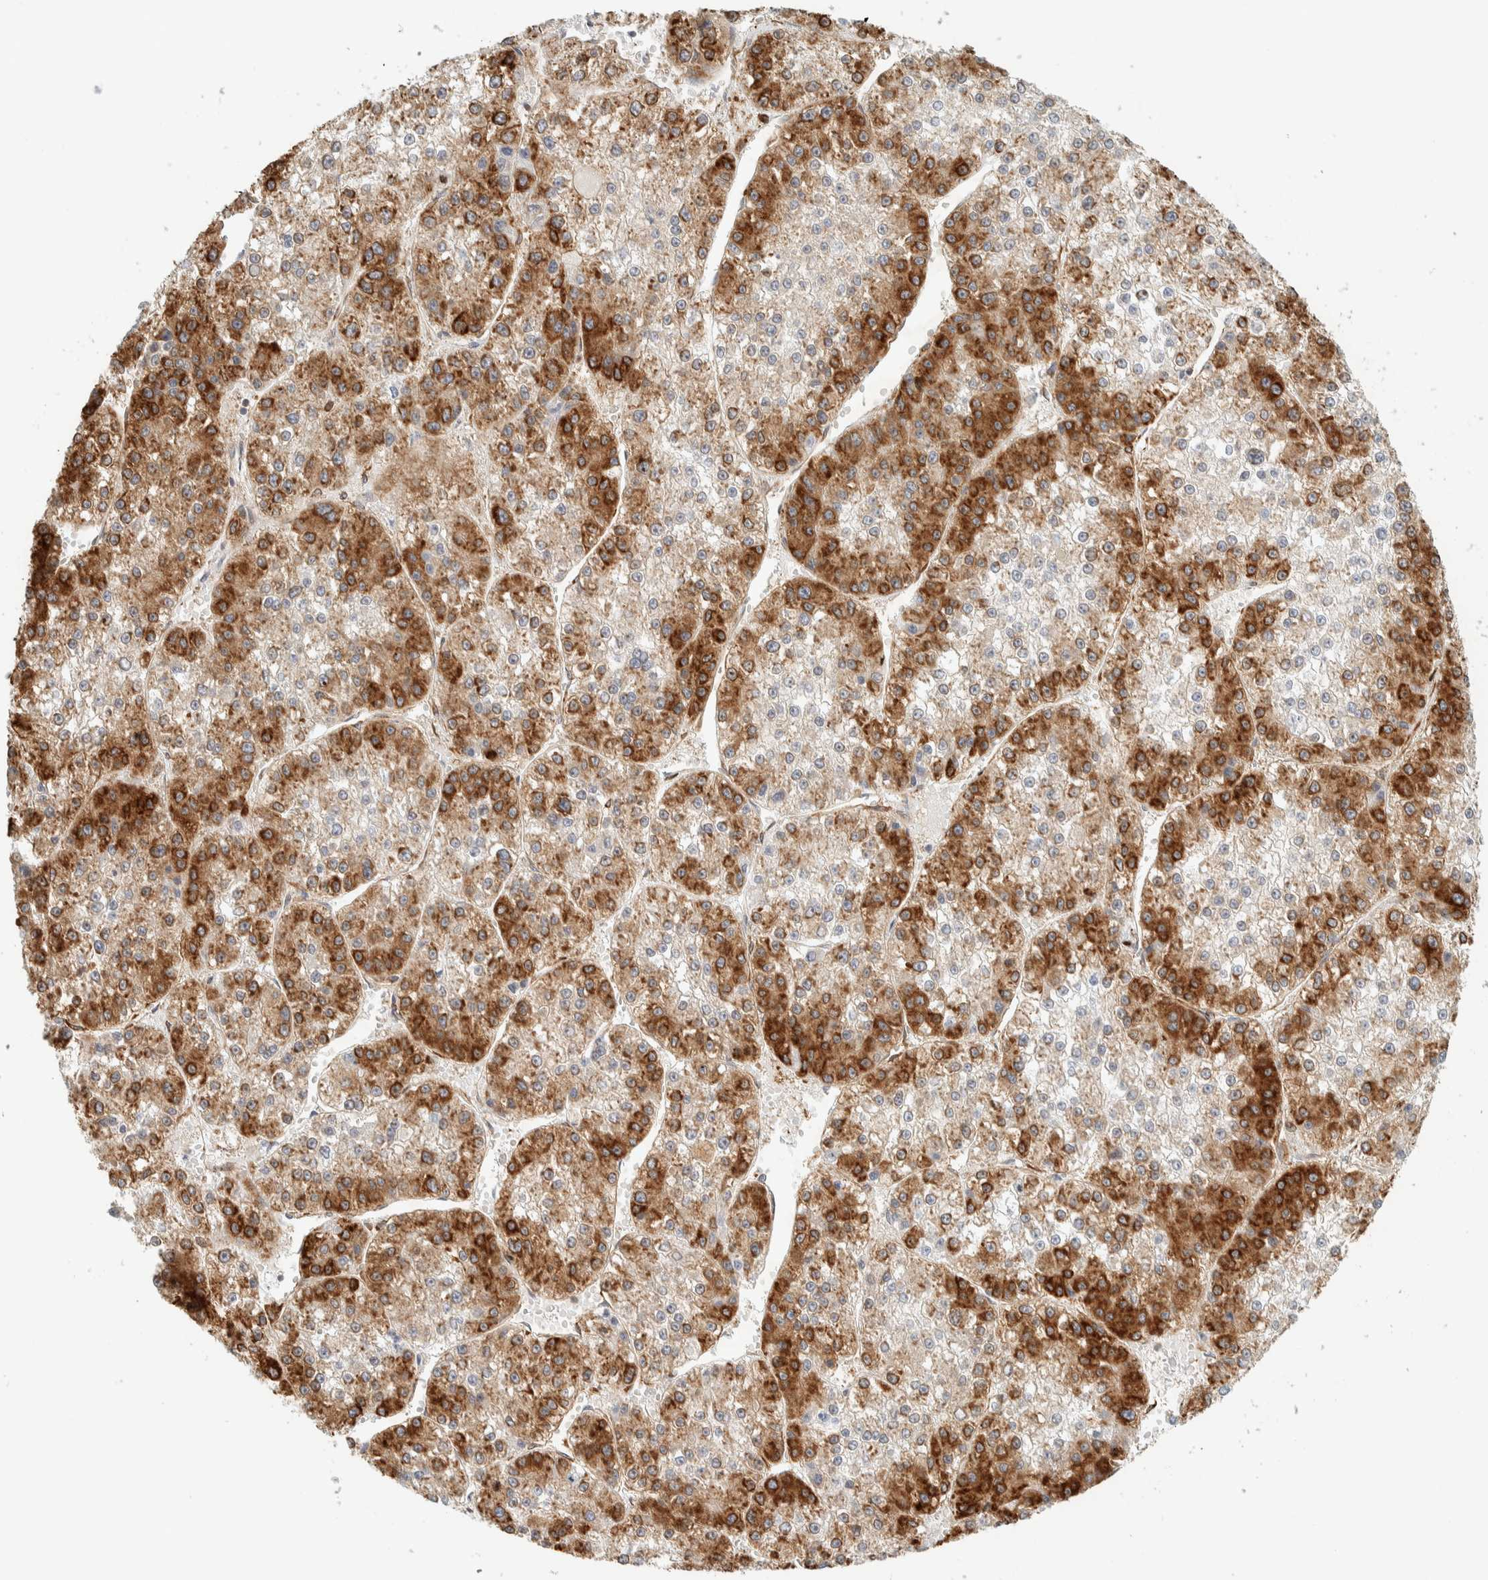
{"staining": {"intensity": "strong", "quantity": "25%-75%", "location": "cytoplasmic/membranous"}, "tissue": "liver cancer", "cell_type": "Tumor cells", "image_type": "cancer", "snomed": [{"axis": "morphology", "description": "Carcinoma, Hepatocellular, NOS"}, {"axis": "topography", "description": "Liver"}], "caption": "IHC (DAB (3,3'-diaminobenzidine)) staining of liver hepatocellular carcinoma demonstrates strong cytoplasmic/membranous protein expression in about 25%-75% of tumor cells. (DAB (3,3'-diaminobenzidine) = brown stain, brightfield microscopy at high magnification).", "gene": "LLGL2", "patient": {"sex": "female", "age": 73}}